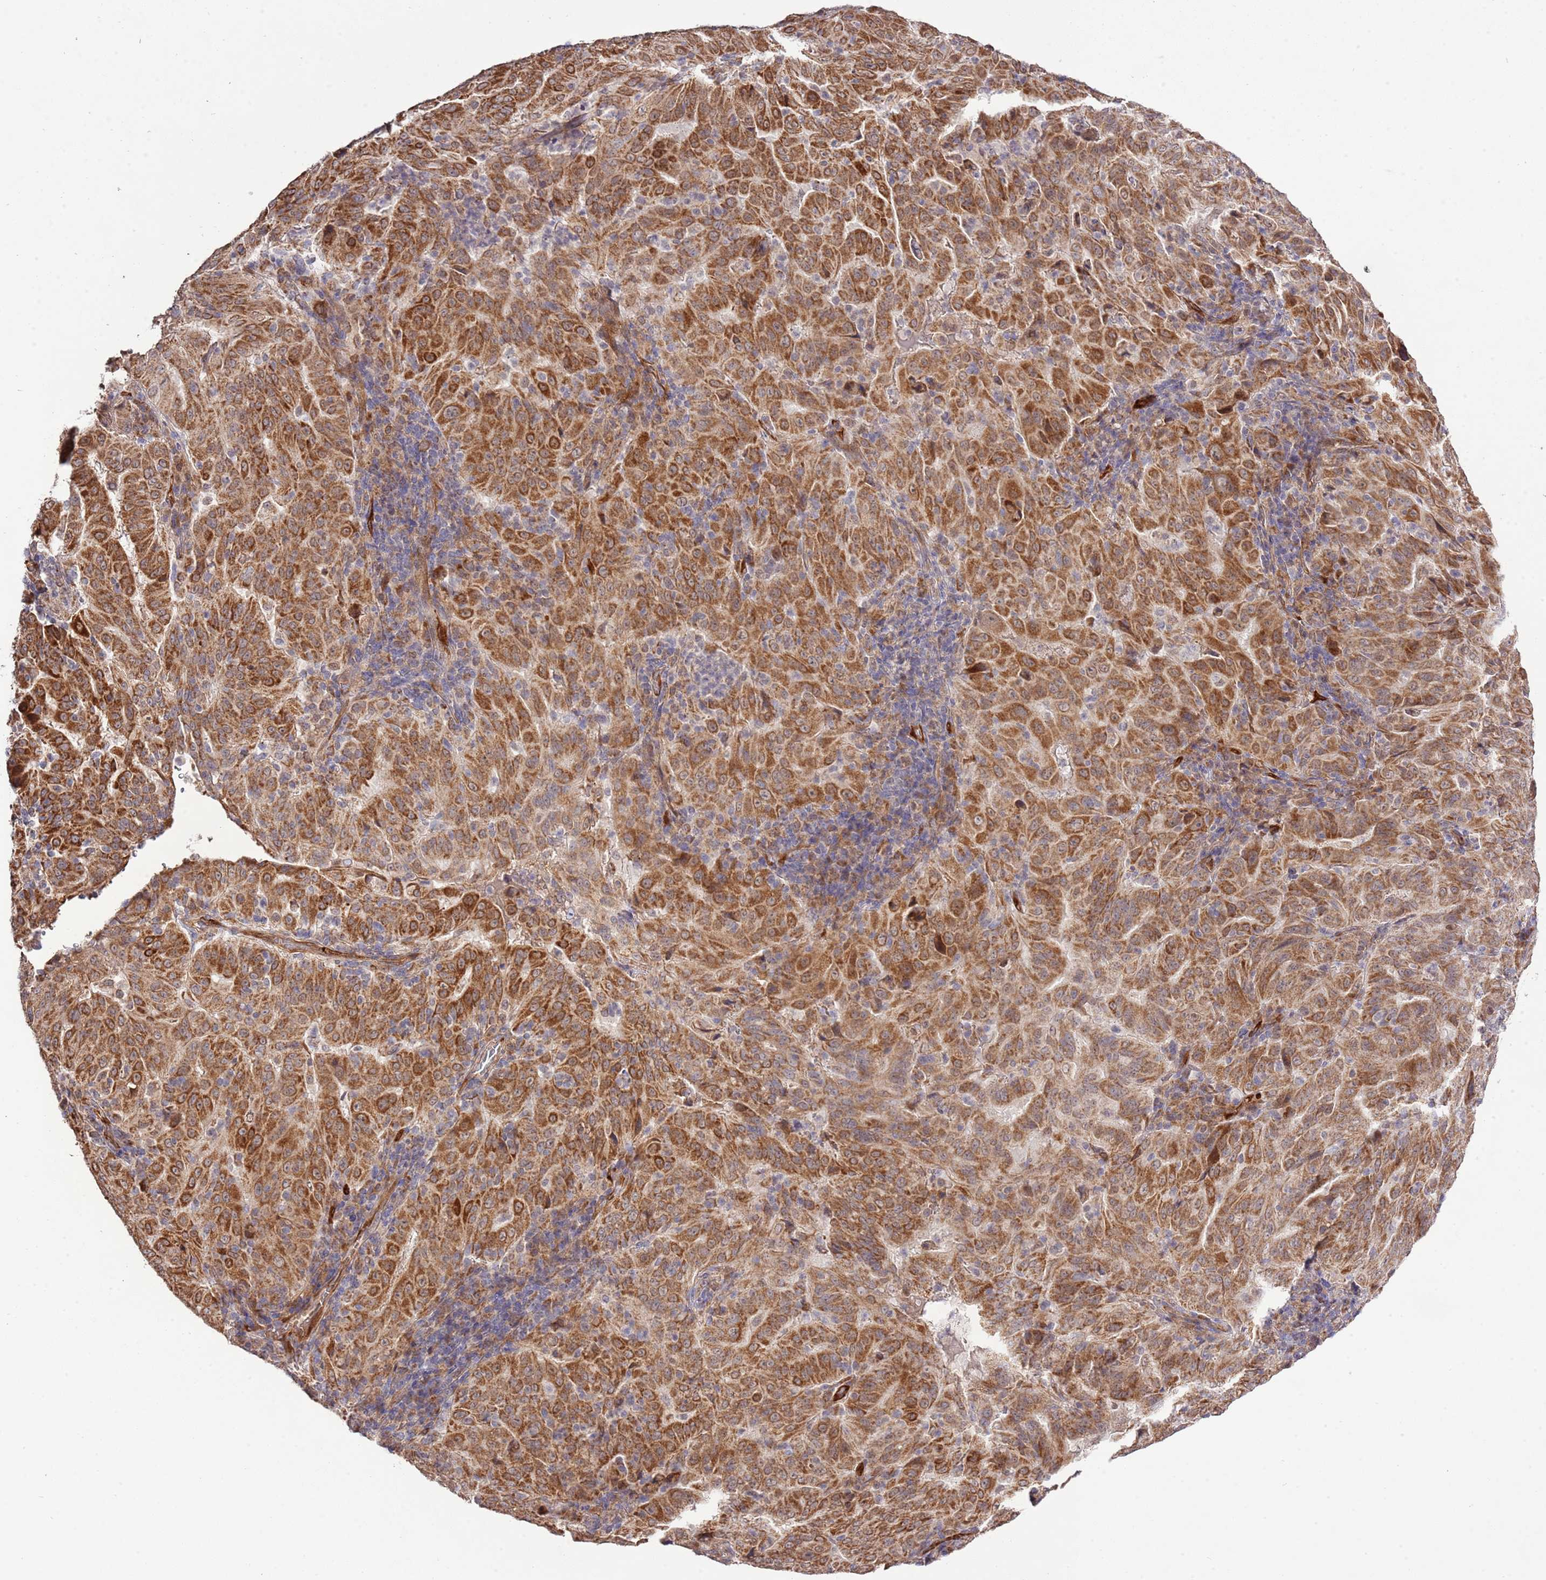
{"staining": {"intensity": "moderate", "quantity": ">75%", "location": "cytoplasmic/membranous"}, "tissue": "pancreatic cancer", "cell_type": "Tumor cells", "image_type": "cancer", "snomed": [{"axis": "morphology", "description": "Adenocarcinoma, NOS"}, {"axis": "topography", "description": "Pancreas"}], "caption": "Immunohistochemistry staining of pancreatic cancer, which demonstrates medium levels of moderate cytoplasmic/membranous positivity in approximately >75% of tumor cells indicating moderate cytoplasmic/membranous protein staining. The staining was performed using DAB (brown) for protein detection and nuclei were counterstained in hematoxylin (blue).", "gene": "IVD", "patient": {"sex": "male", "age": 63}}